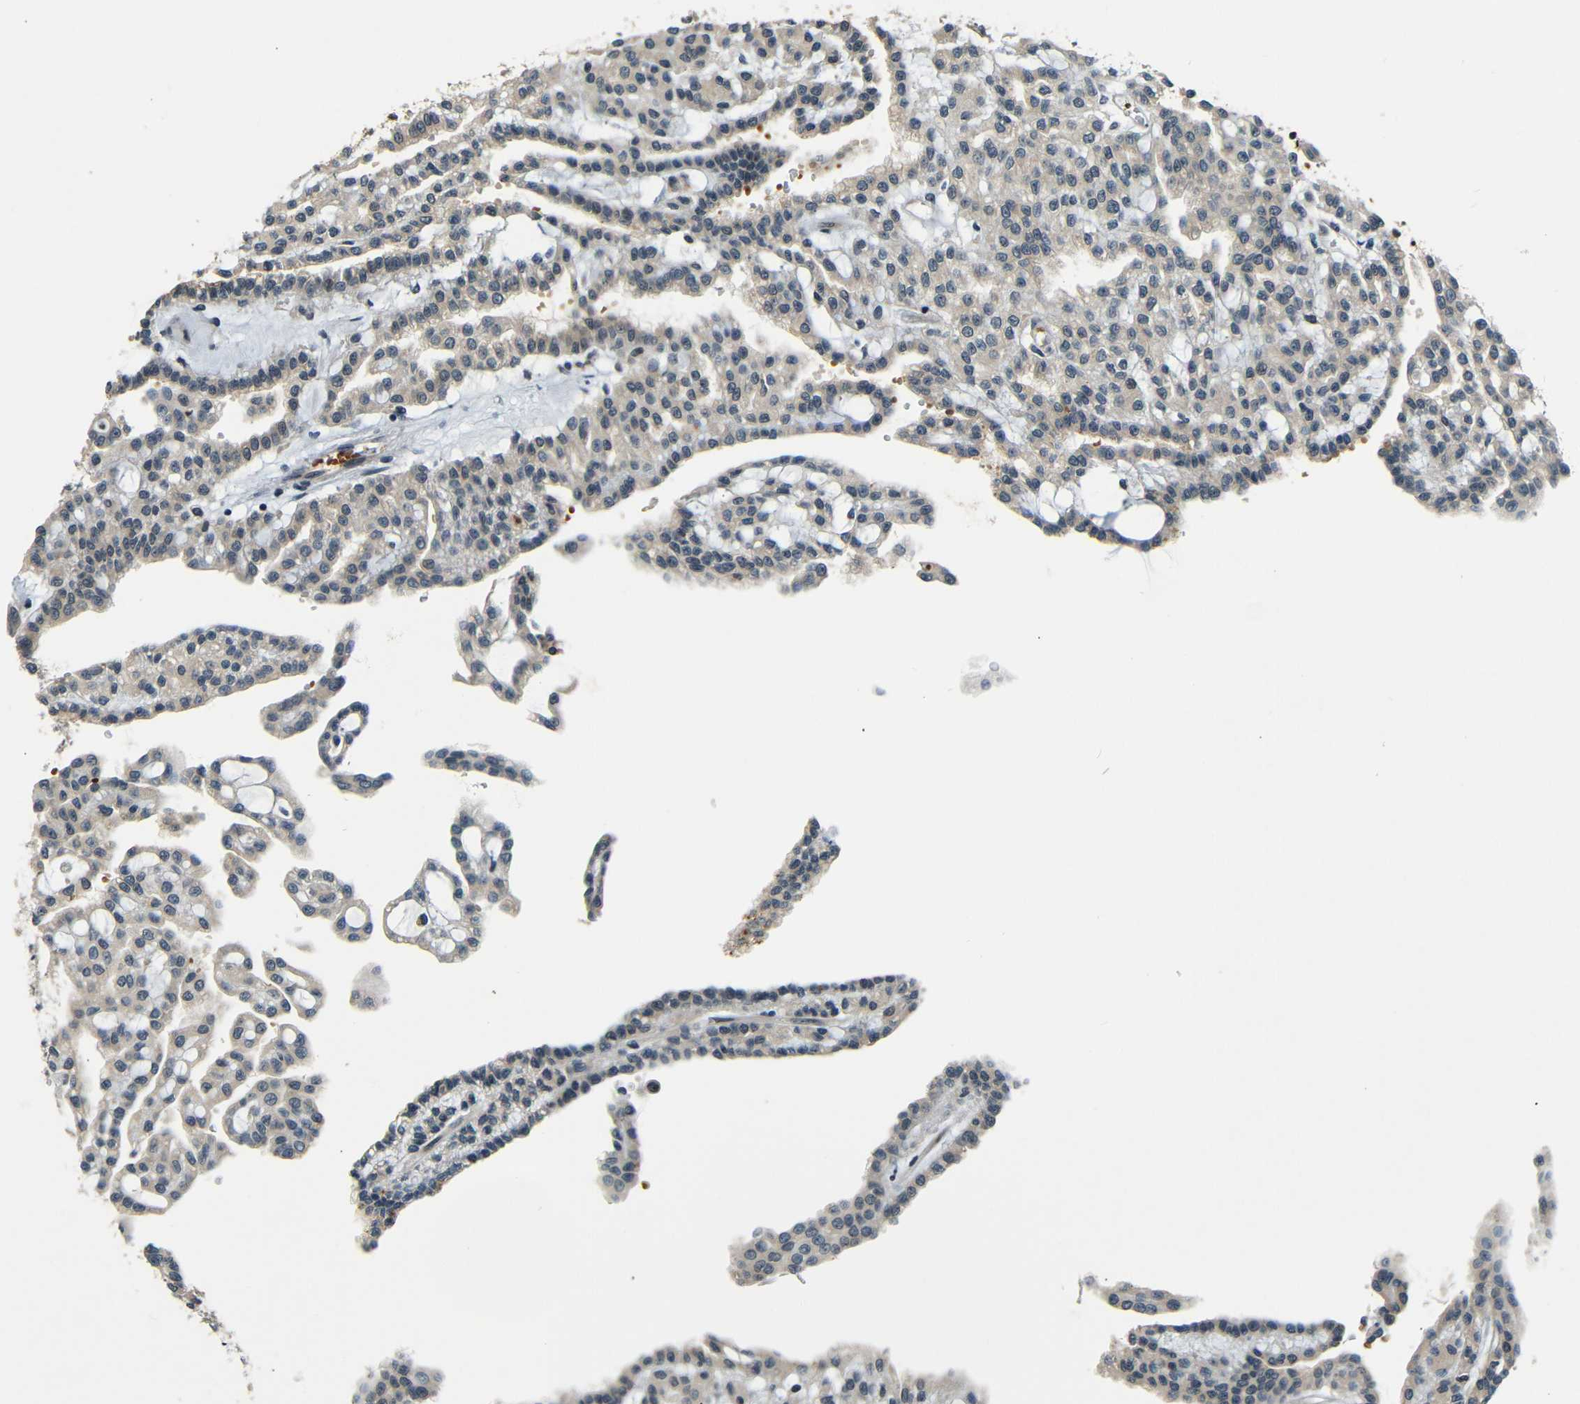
{"staining": {"intensity": "weak", "quantity": ">75%", "location": "cytoplasmic/membranous,nuclear"}, "tissue": "renal cancer", "cell_type": "Tumor cells", "image_type": "cancer", "snomed": [{"axis": "morphology", "description": "Adenocarcinoma, NOS"}, {"axis": "topography", "description": "Kidney"}], "caption": "An IHC histopathology image of tumor tissue is shown. Protein staining in brown shows weak cytoplasmic/membranous and nuclear positivity in renal adenocarcinoma within tumor cells.", "gene": "FOXD4", "patient": {"sex": "male", "age": 63}}